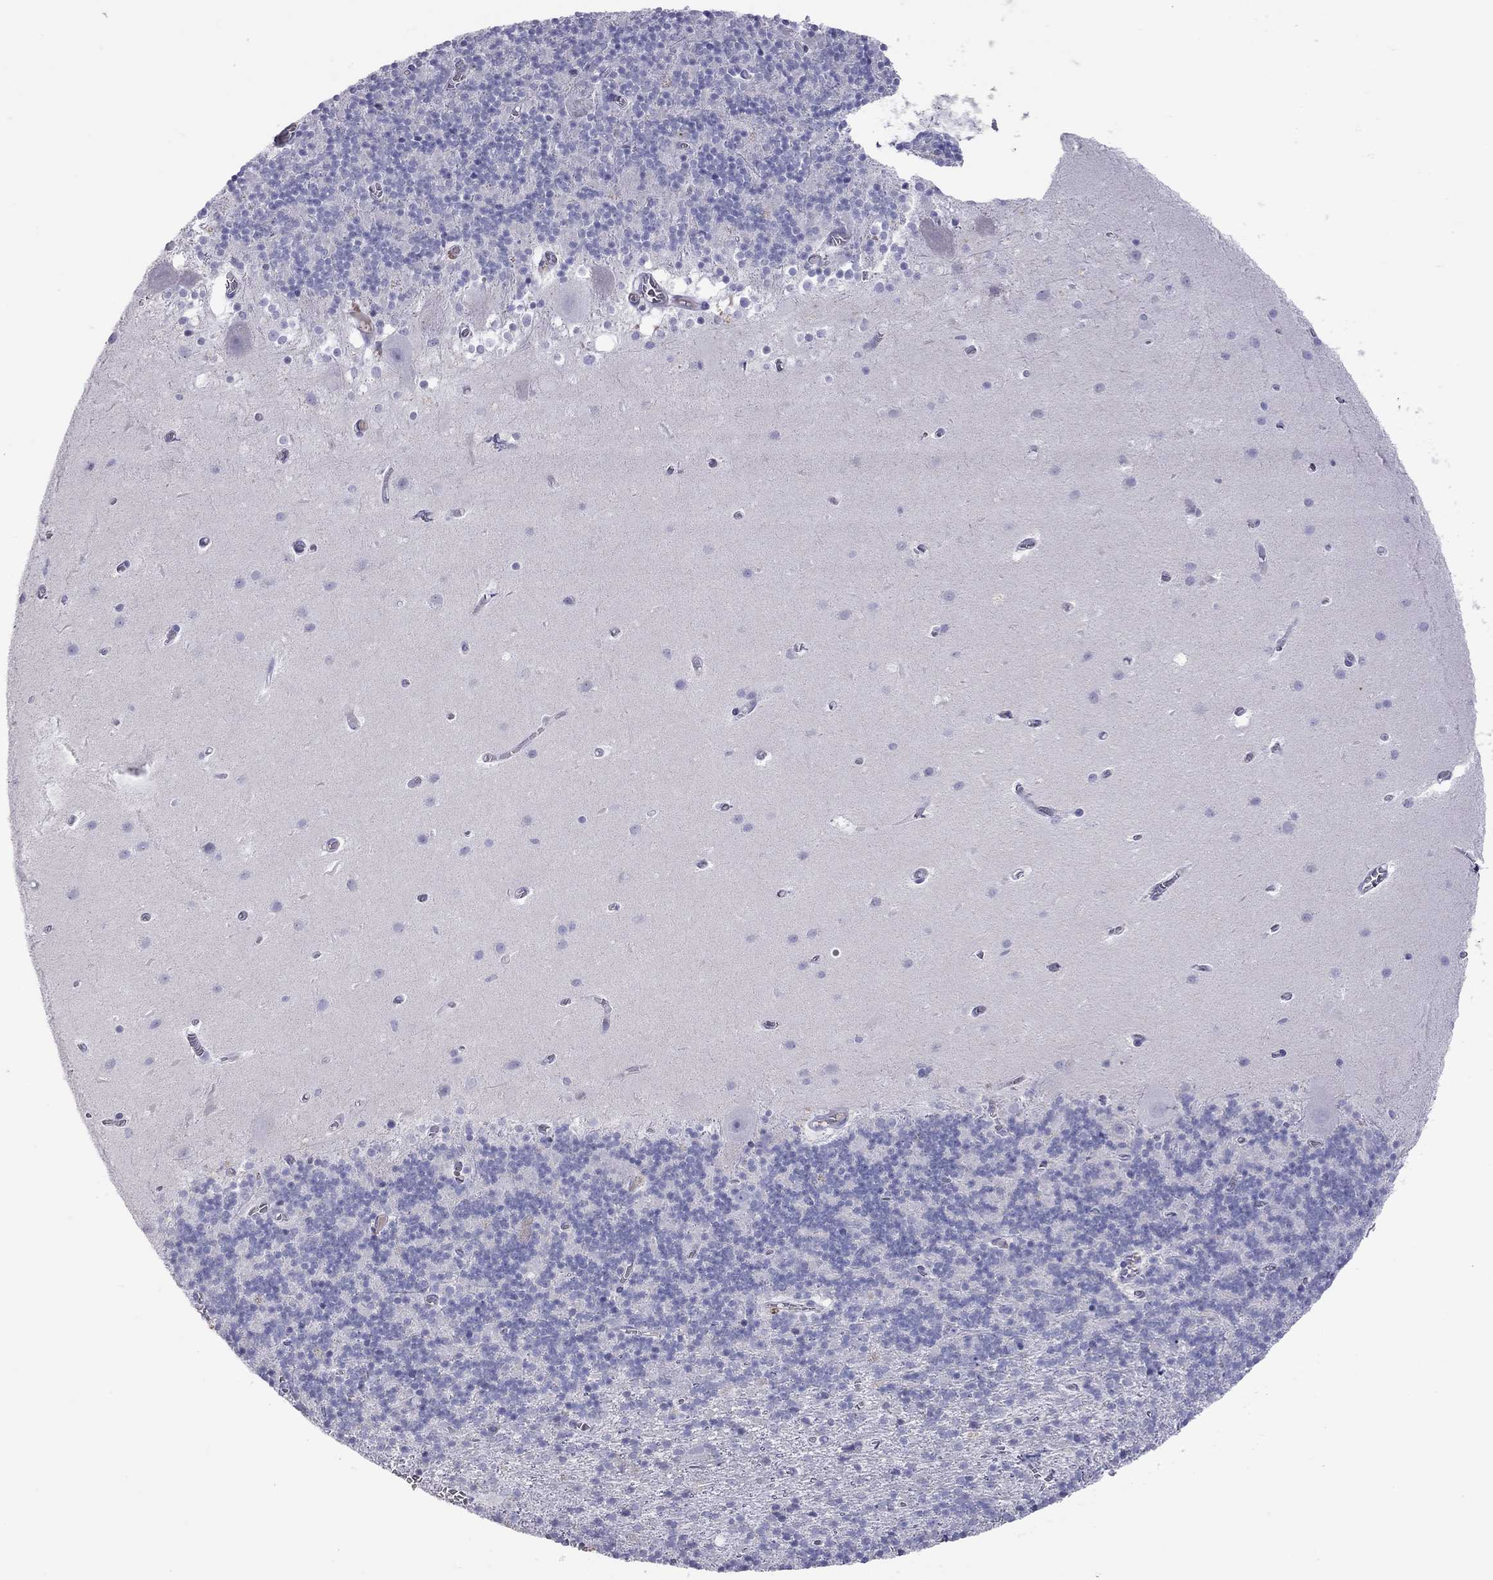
{"staining": {"intensity": "negative", "quantity": "none", "location": "none"}, "tissue": "cerebellum", "cell_type": "Cells in granular layer", "image_type": "normal", "snomed": [{"axis": "morphology", "description": "Normal tissue, NOS"}, {"axis": "topography", "description": "Cerebellum"}], "caption": "DAB immunohistochemical staining of benign cerebellum exhibits no significant expression in cells in granular layer. (IHC, brightfield microscopy, high magnification).", "gene": "MUC16", "patient": {"sex": "male", "age": 70}}